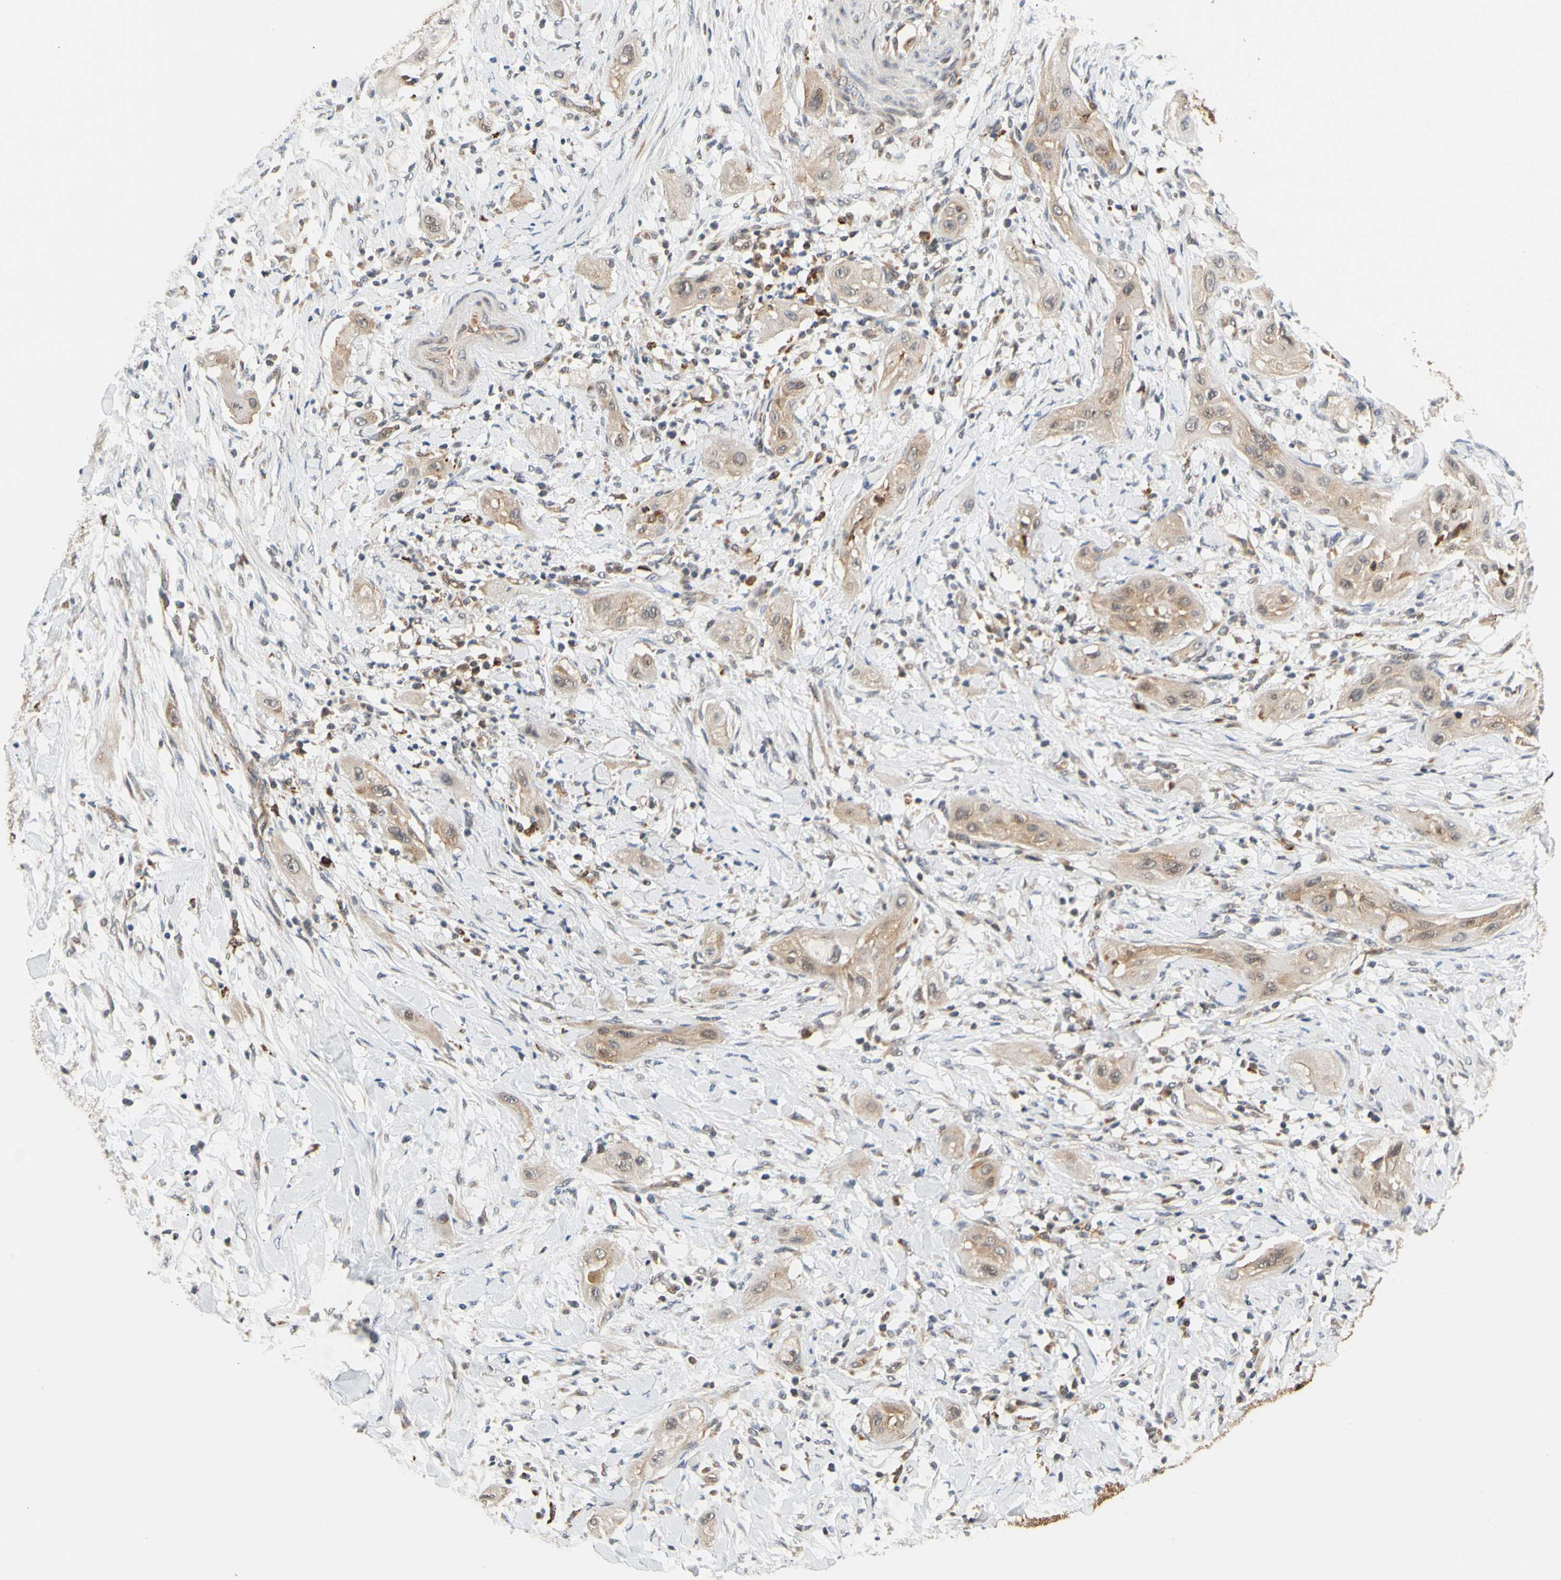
{"staining": {"intensity": "weak", "quantity": ">75%", "location": "cytoplasmic/membranous"}, "tissue": "lung cancer", "cell_type": "Tumor cells", "image_type": "cancer", "snomed": [{"axis": "morphology", "description": "Squamous cell carcinoma, NOS"}, {"axis": "topography", "description": "Lung"}], "caption": "Brown immunohistochemical staining in human lung cancer demonstrates weak cytoplasmic/membranous expression in about >75% of tumor cells.", "gene": "ANKHD1", "patient": {"sex": "female", "age": 47}}